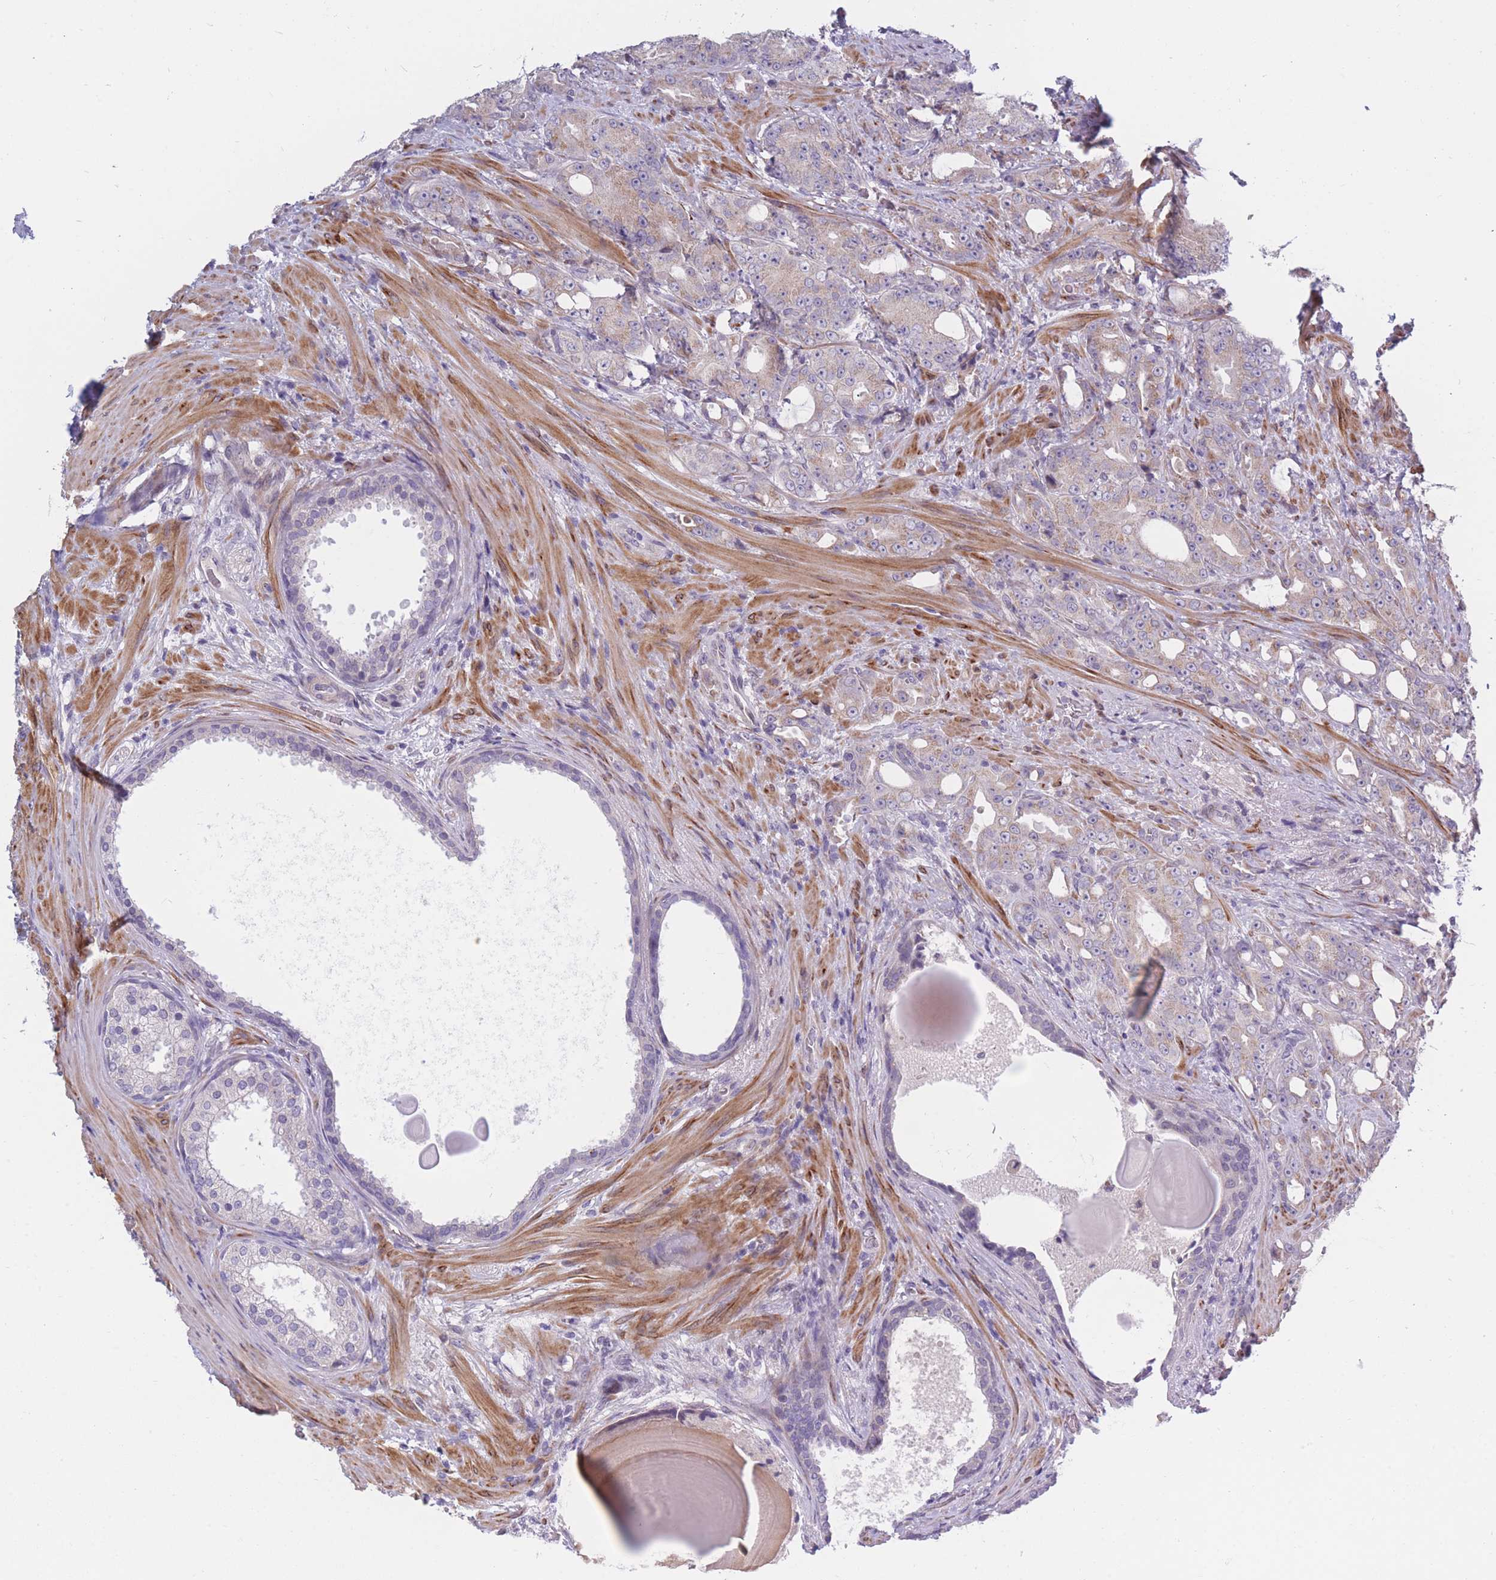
{"staining": {"intensity": "weak", "quantity": "25%-75%", "location": "cytoplasmic/membranous"}, "tissue": "prostate cancer", "cell_type": "Tumor cells", "image_type": "cancer", "snomed": [{"axis": "morphology", "description": "Adenocarcinoma, High grade"}, {"axis": "topography", "description": "Prostate"}], "caption": "Prostate cancer tissue reveals weak cytoplasmic/membranous staining in about 25%-75% of tumor cells, visualized by immunohistochemistry.", "gene": "CCNQ", "patient": {"sex": "male", "age": 69}}